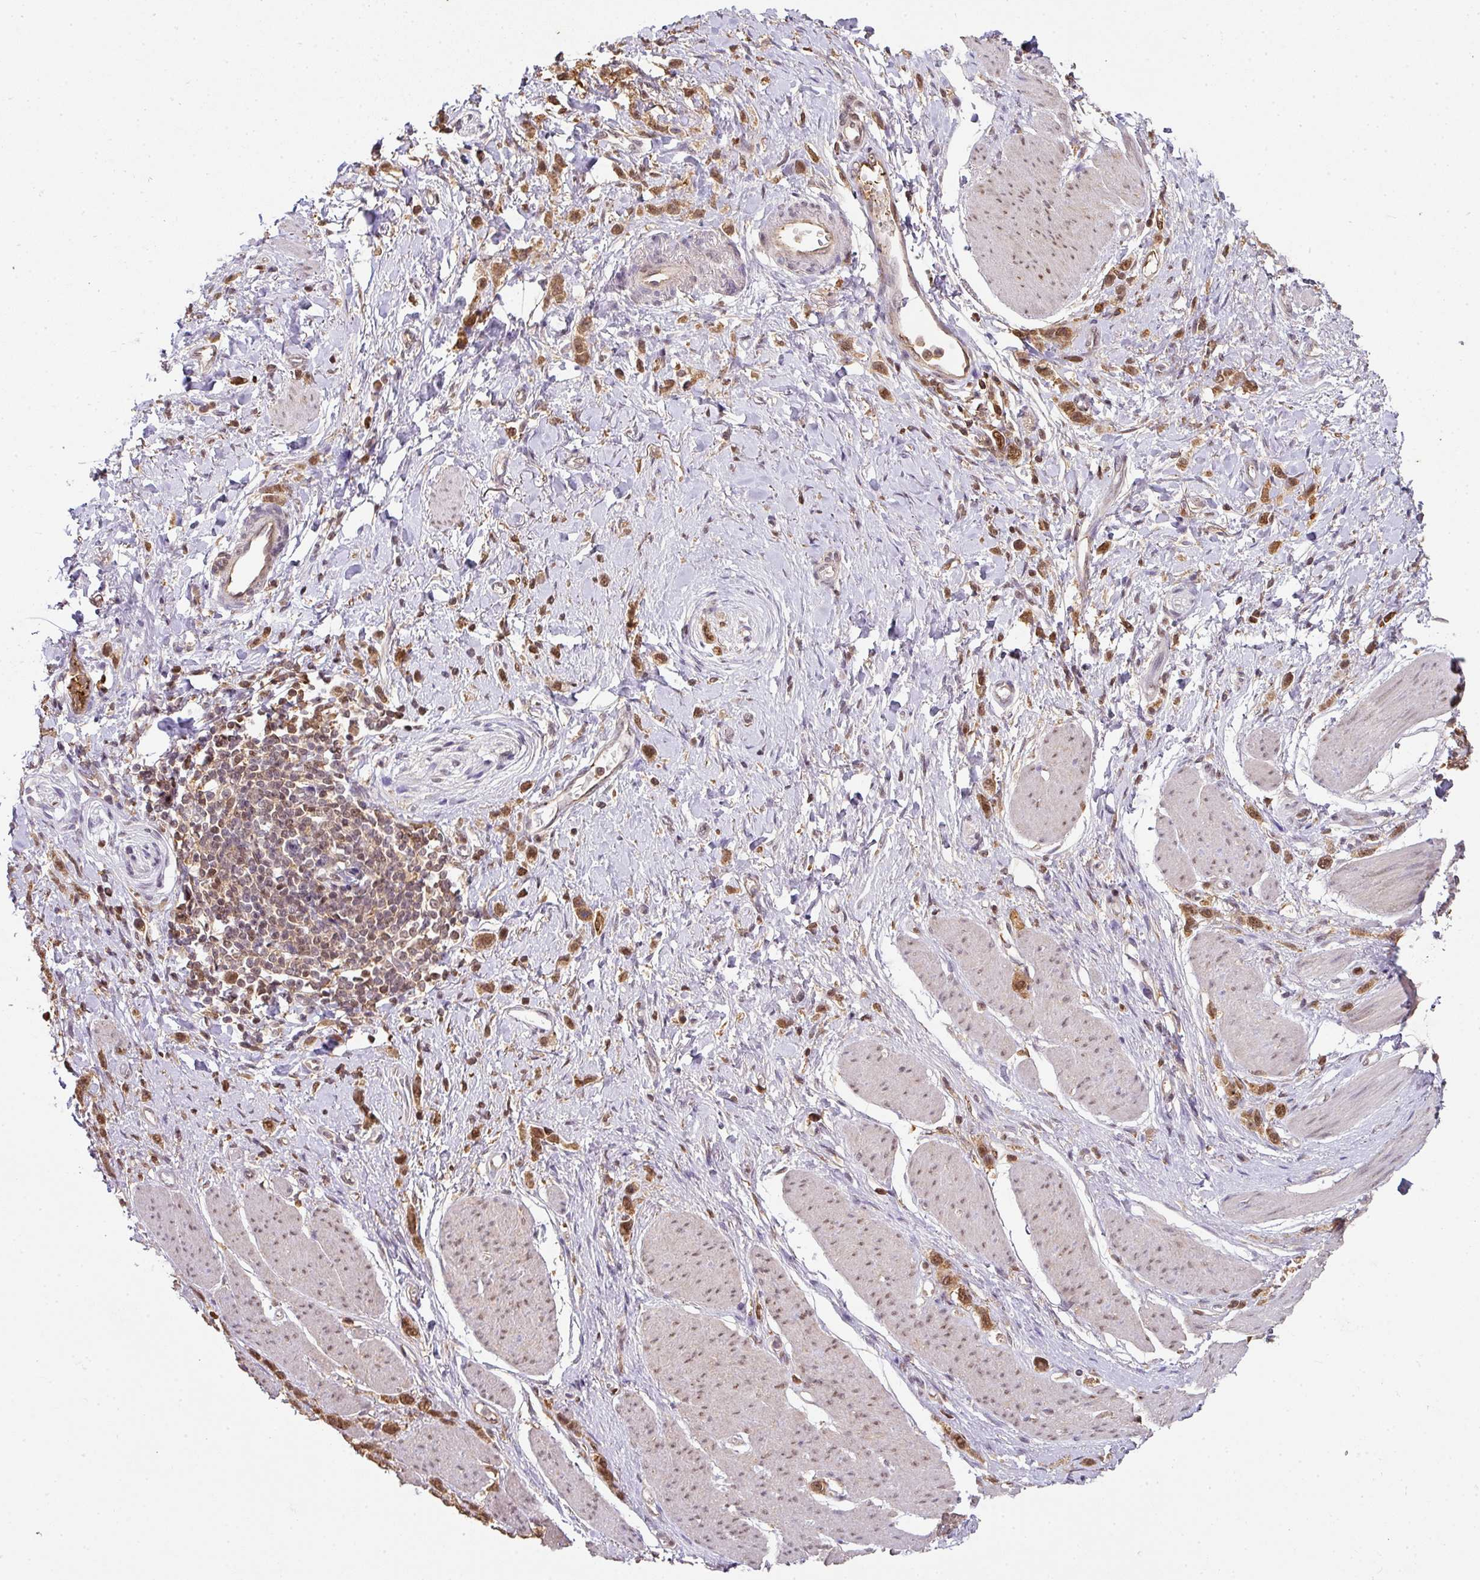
{"staining": {"intensity": "moderate", "quantity": ">75%", "location": "cytoplasmic/membranous,nuclear"}, "tissue": "stomach cancer", "cell_type": "Tumor cells", "image_type": "cancer", "snomed": [{"axis": "morphology", "description": "Adenocarcinoma, NOS"}, {"axis": "topography", "description": "Stomach"}], "caption": "Protein expression analysis of stomach cancer (adenocarcinoma) shows moderate cytoplasmic/membranous and nuclear expression in about >75% of tumor cells.", "gene": "RANBP9", "patient": {"sex": "female", "age": 65}}